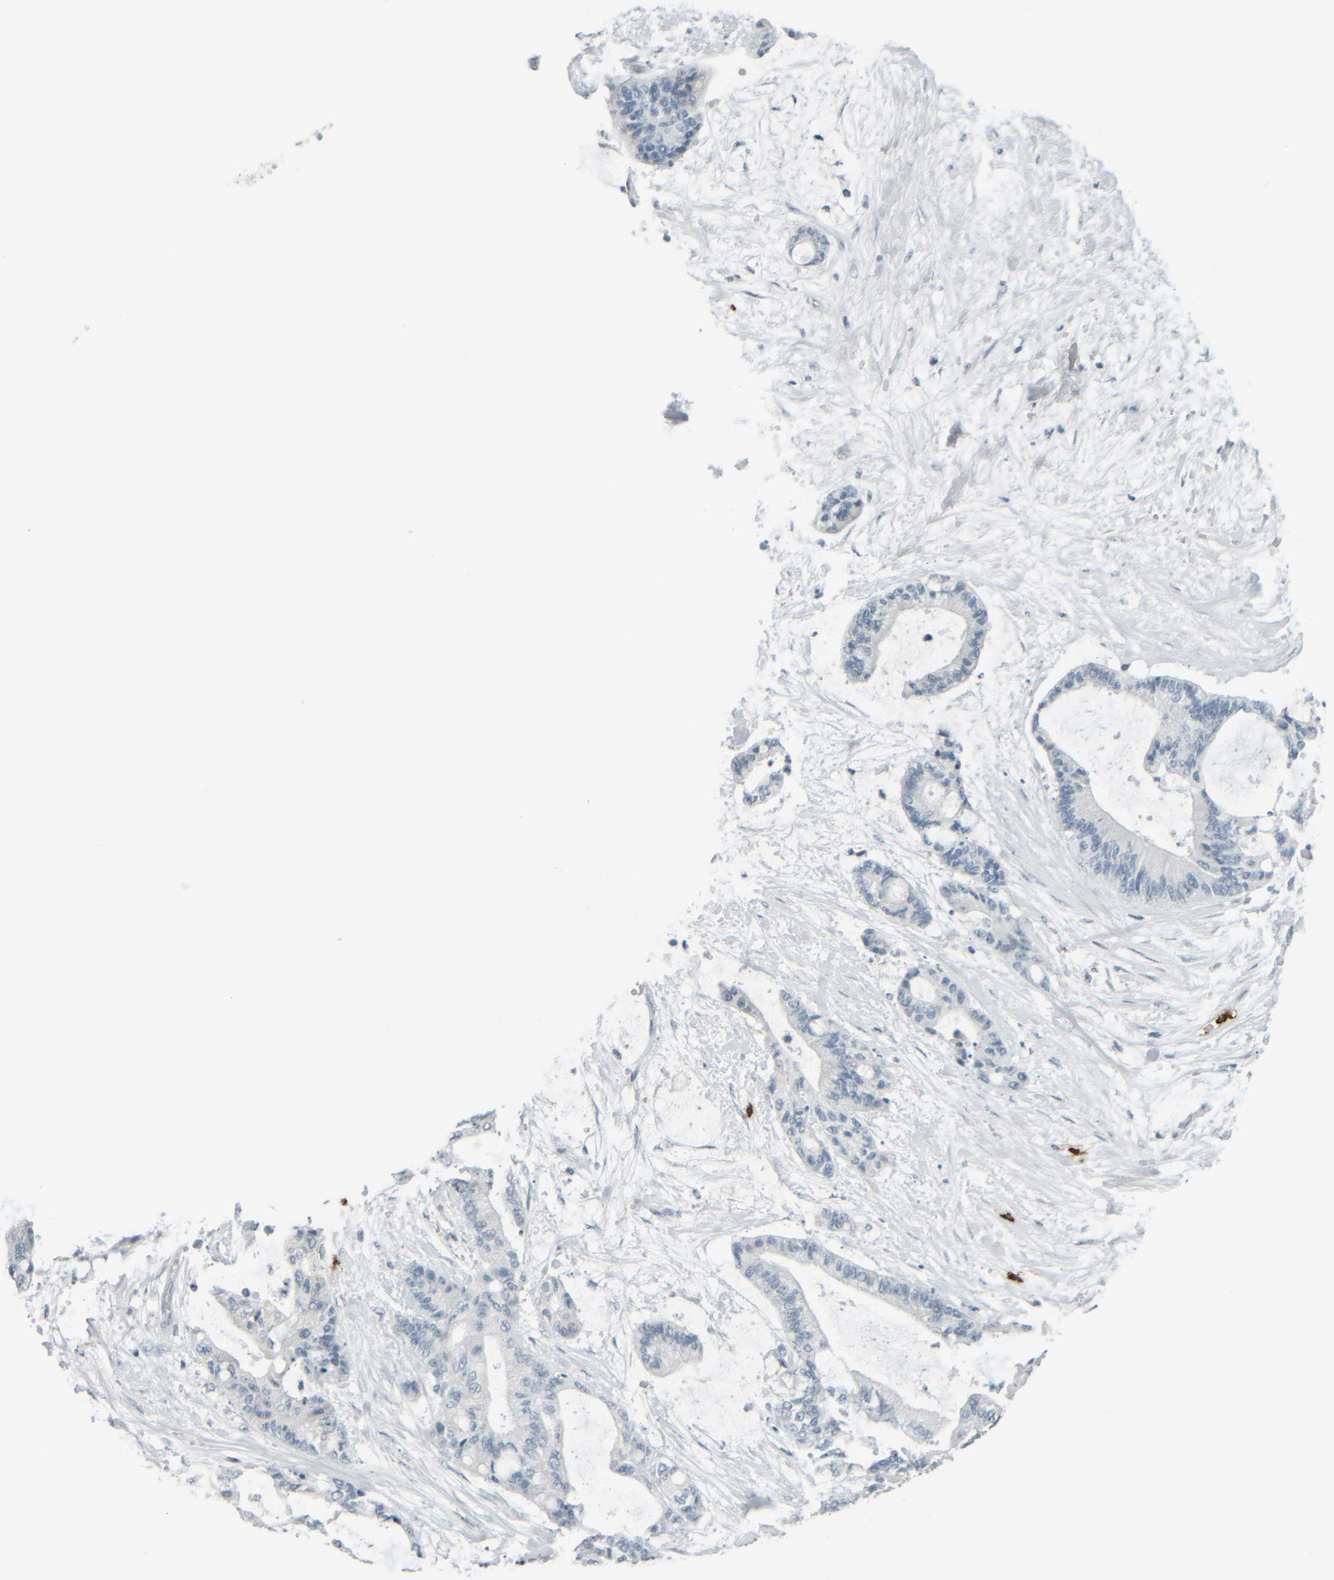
{"staining": {"intensity": "negative", "quantity": "none", "location": "none"}, "tissue": "liver cancer", "cell_type": "Tumor cells", "image_type": "cancer", "snomed": [{"axis": "morphology", "description": "Cholangiocarcinoma"}, {"axis": "topography", "description": "Liver"}], "caption": "Immunohistochemistry (IHC) micrograph of human liver cholangiocarcinoma stained for a protein (brown), which exhibits no positivity in tumor cells.", "gene": "TPSAB1", "patient": {"sex": "female", "age": 73}}